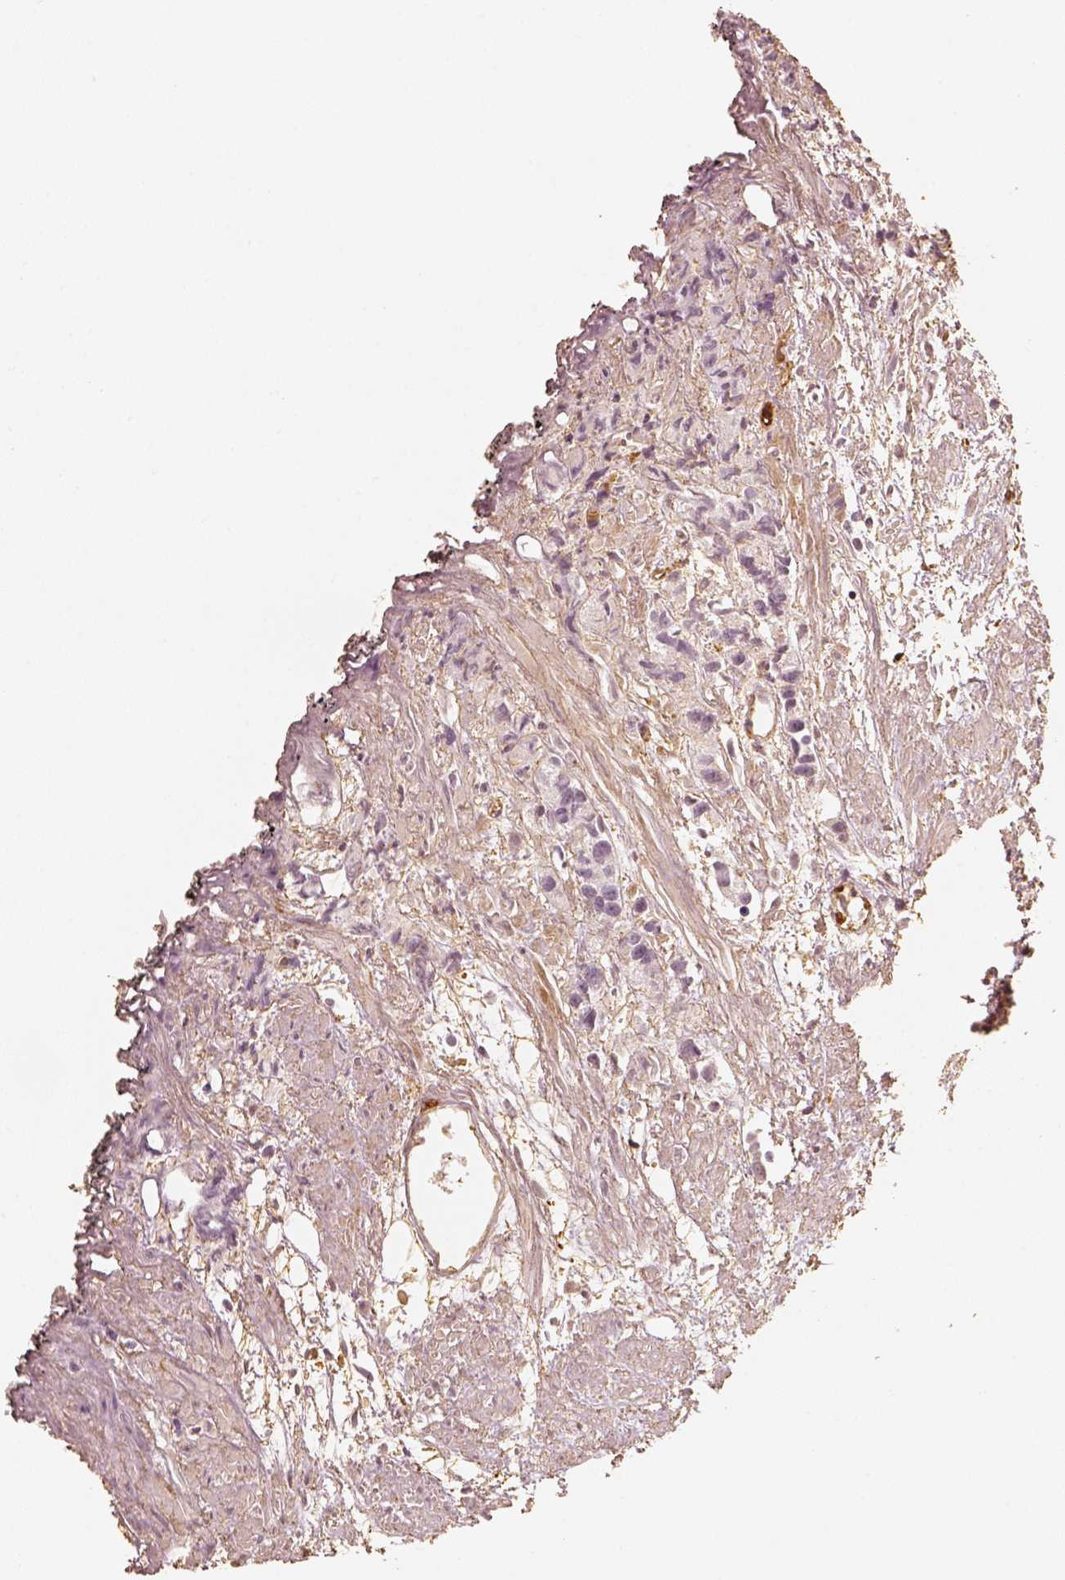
{"staining": {"intensity": "negative", "quantity": "none", "location": "none"}, "tissue": "prostate cancer", "cell_type": "Tumor cells", "image_type": "cancer", "snomed": [{"axis": "morphology", "description": "Adenocarcinoma, High grade"}, {"axis": "topography", "description": "Prostate"}], "caption": "High-grade adenocarcinoma (prostate) stained for a protein using immunohistochemistry shows no staining tumor cells.", "gene": "FSCN1", "patient": {"sex": "male", "age": 68}}